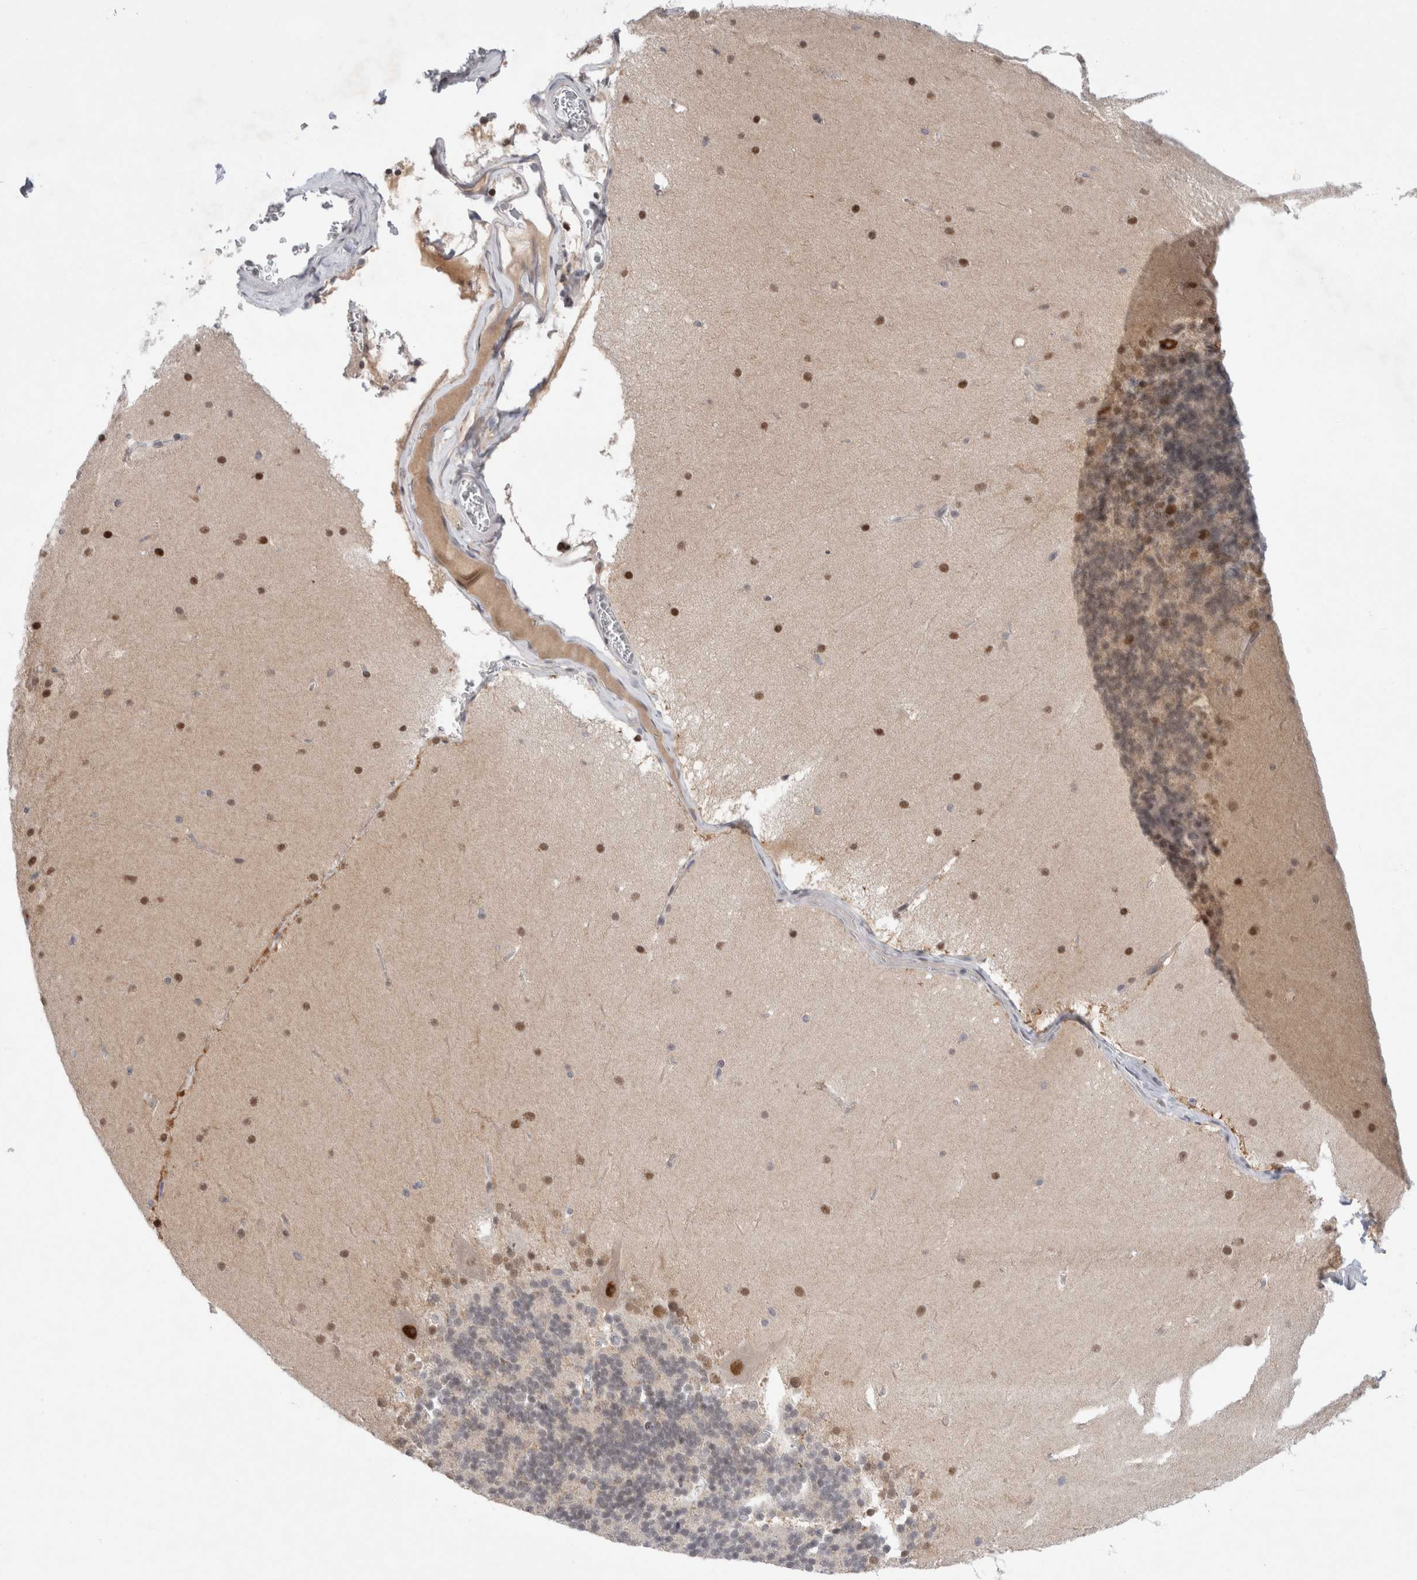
{"staining": {"intensity": "negative", "quantity": "none", "location": "none"}, "tissue": "cerebellum", "cell_type": "Cells in granular layer", "image_type": "normal", "snomed": [{"axis": "morphology", "description": "Normal tissue, NOS"}, {"axis": "topography", "description": "Cerebellum"}], "caption": "This is an immunohistochemistry photomicrograph of benign cerebellum. There is no expression in cells in granular layer.", "gene": "CERS5", "patient": {"sex": "female", "age": 19}}